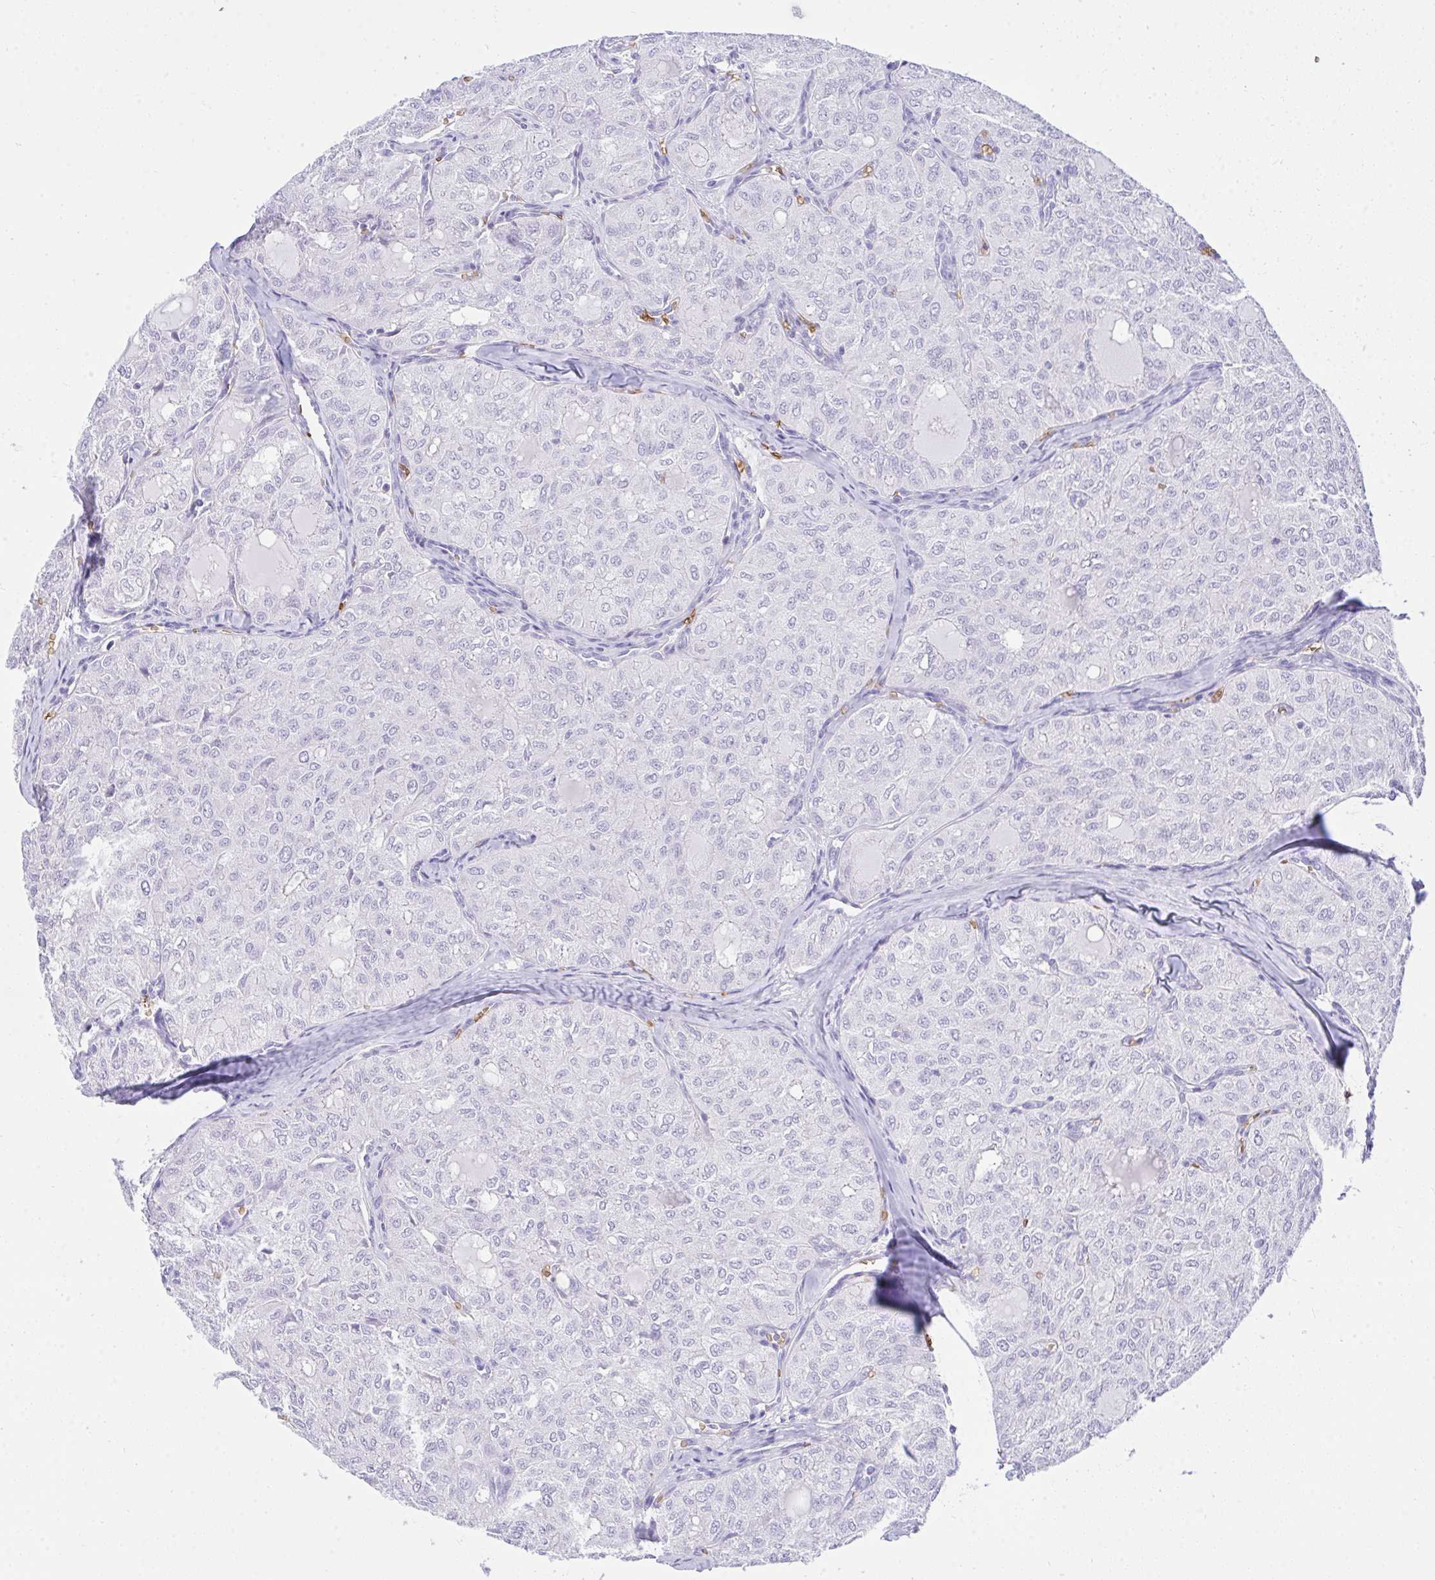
{"staining": {"intensity": "negative", "quantity": "none", "location": "none"}, "tissue": "thyroid cancer", "cell_type": "Tumor cells", "image_type": "cancer", "snomed": [{"axis": "morphology", "description": "Follicular adenoma carcinoma, NOS"}, {"axis": "topography", "description": "Thyroid gland"}], "caption": "DAB immunohistochemical staining of thyroid cancer exhibits no significant staining in tumor cells.", "gene": "ANK1", "patient": {"sex": "male", "age": 75}}